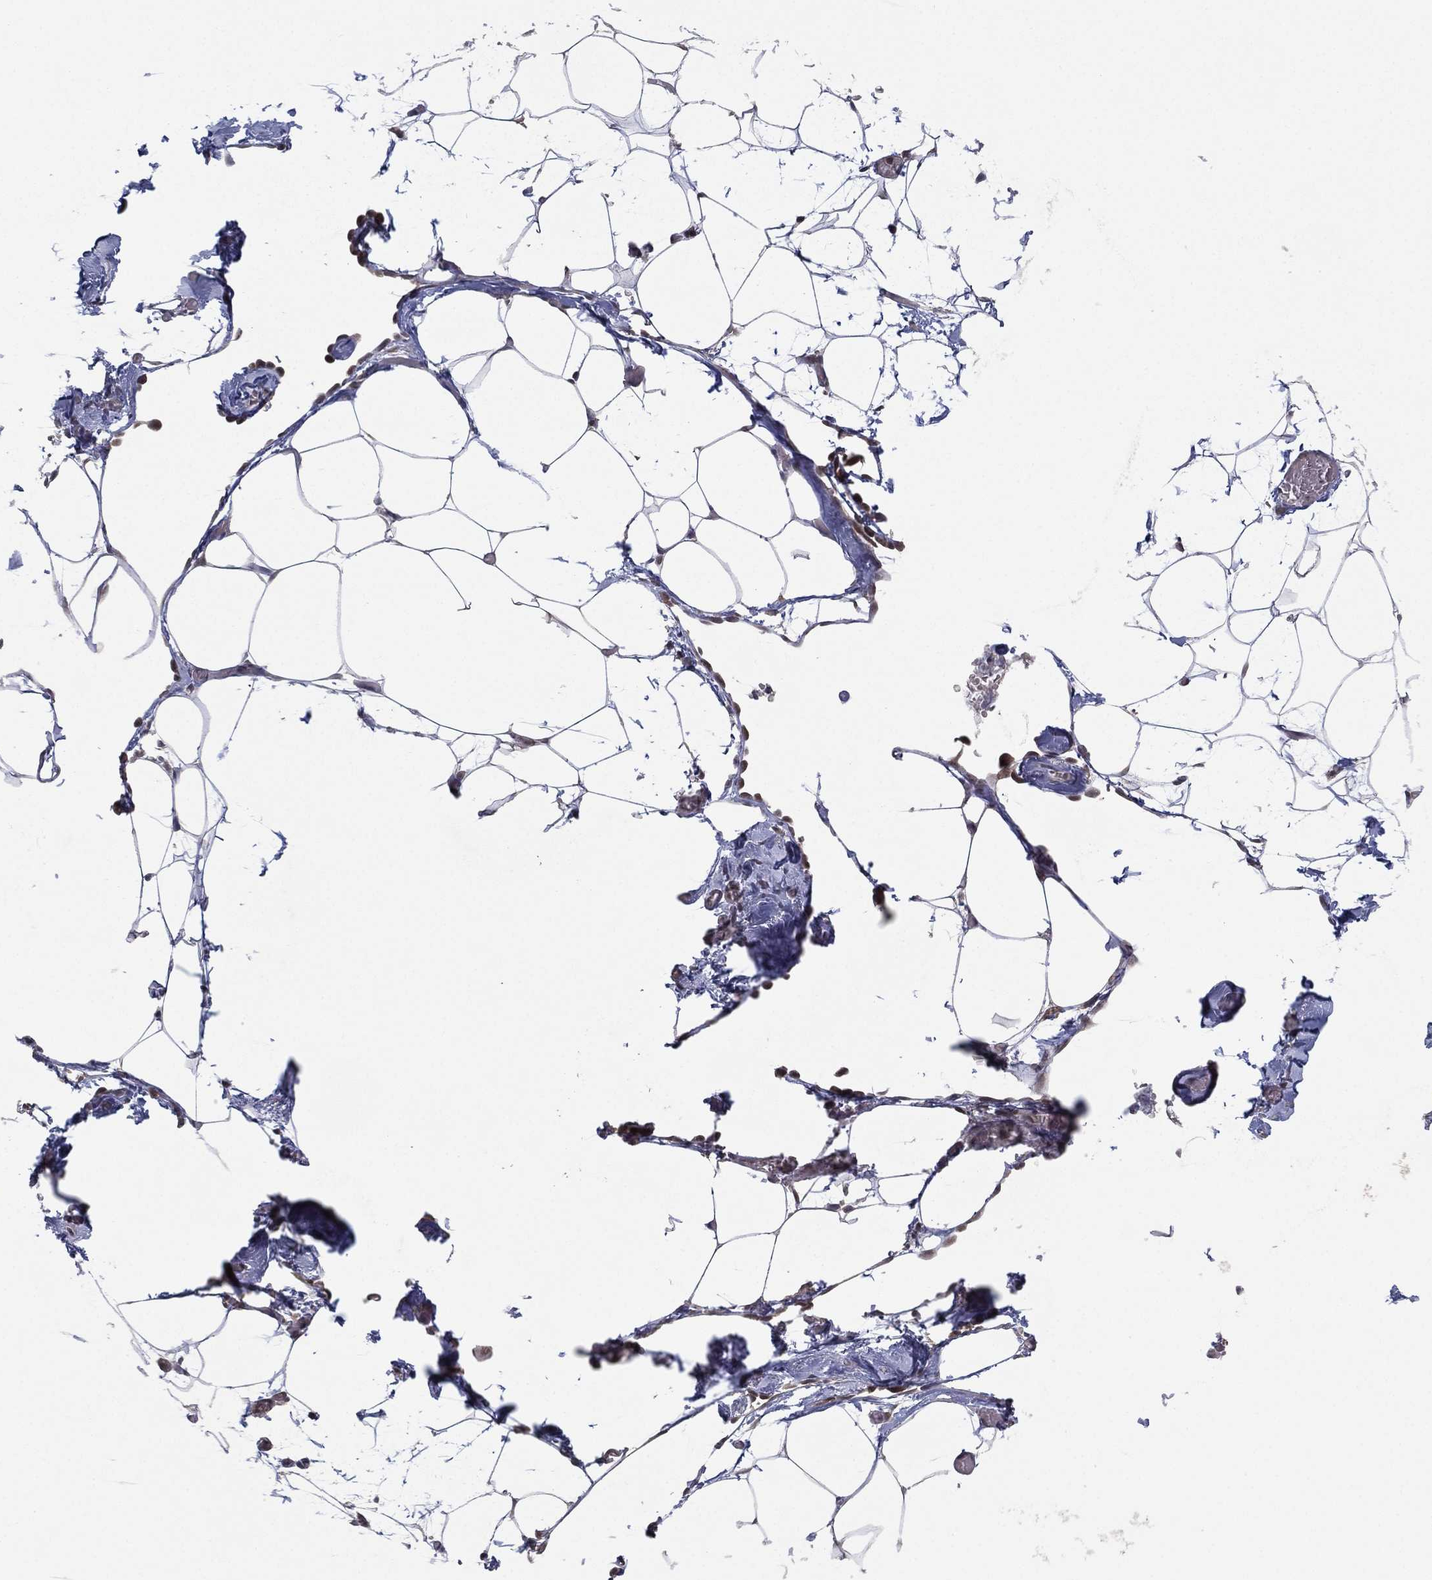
{"staining": {"intensity": "negative", "quantity": "none", "location": "none"}, "tissue": "adipose tissue", "cell_type": "Adipocytes", "image_type": "normal", "snomed": [{"axis": "morphology", "description": "Normal tissue, NOS"}, {"axis": "topography", "description": "Adipose tissue"}], "caption": "This is an immunohistochemistry (IHC) photomicrograph of benign adipose tissue. There is no positivity in adipocytes.", "gene": "NELFCD", "patient": {"sex": "male", "age": 57}}